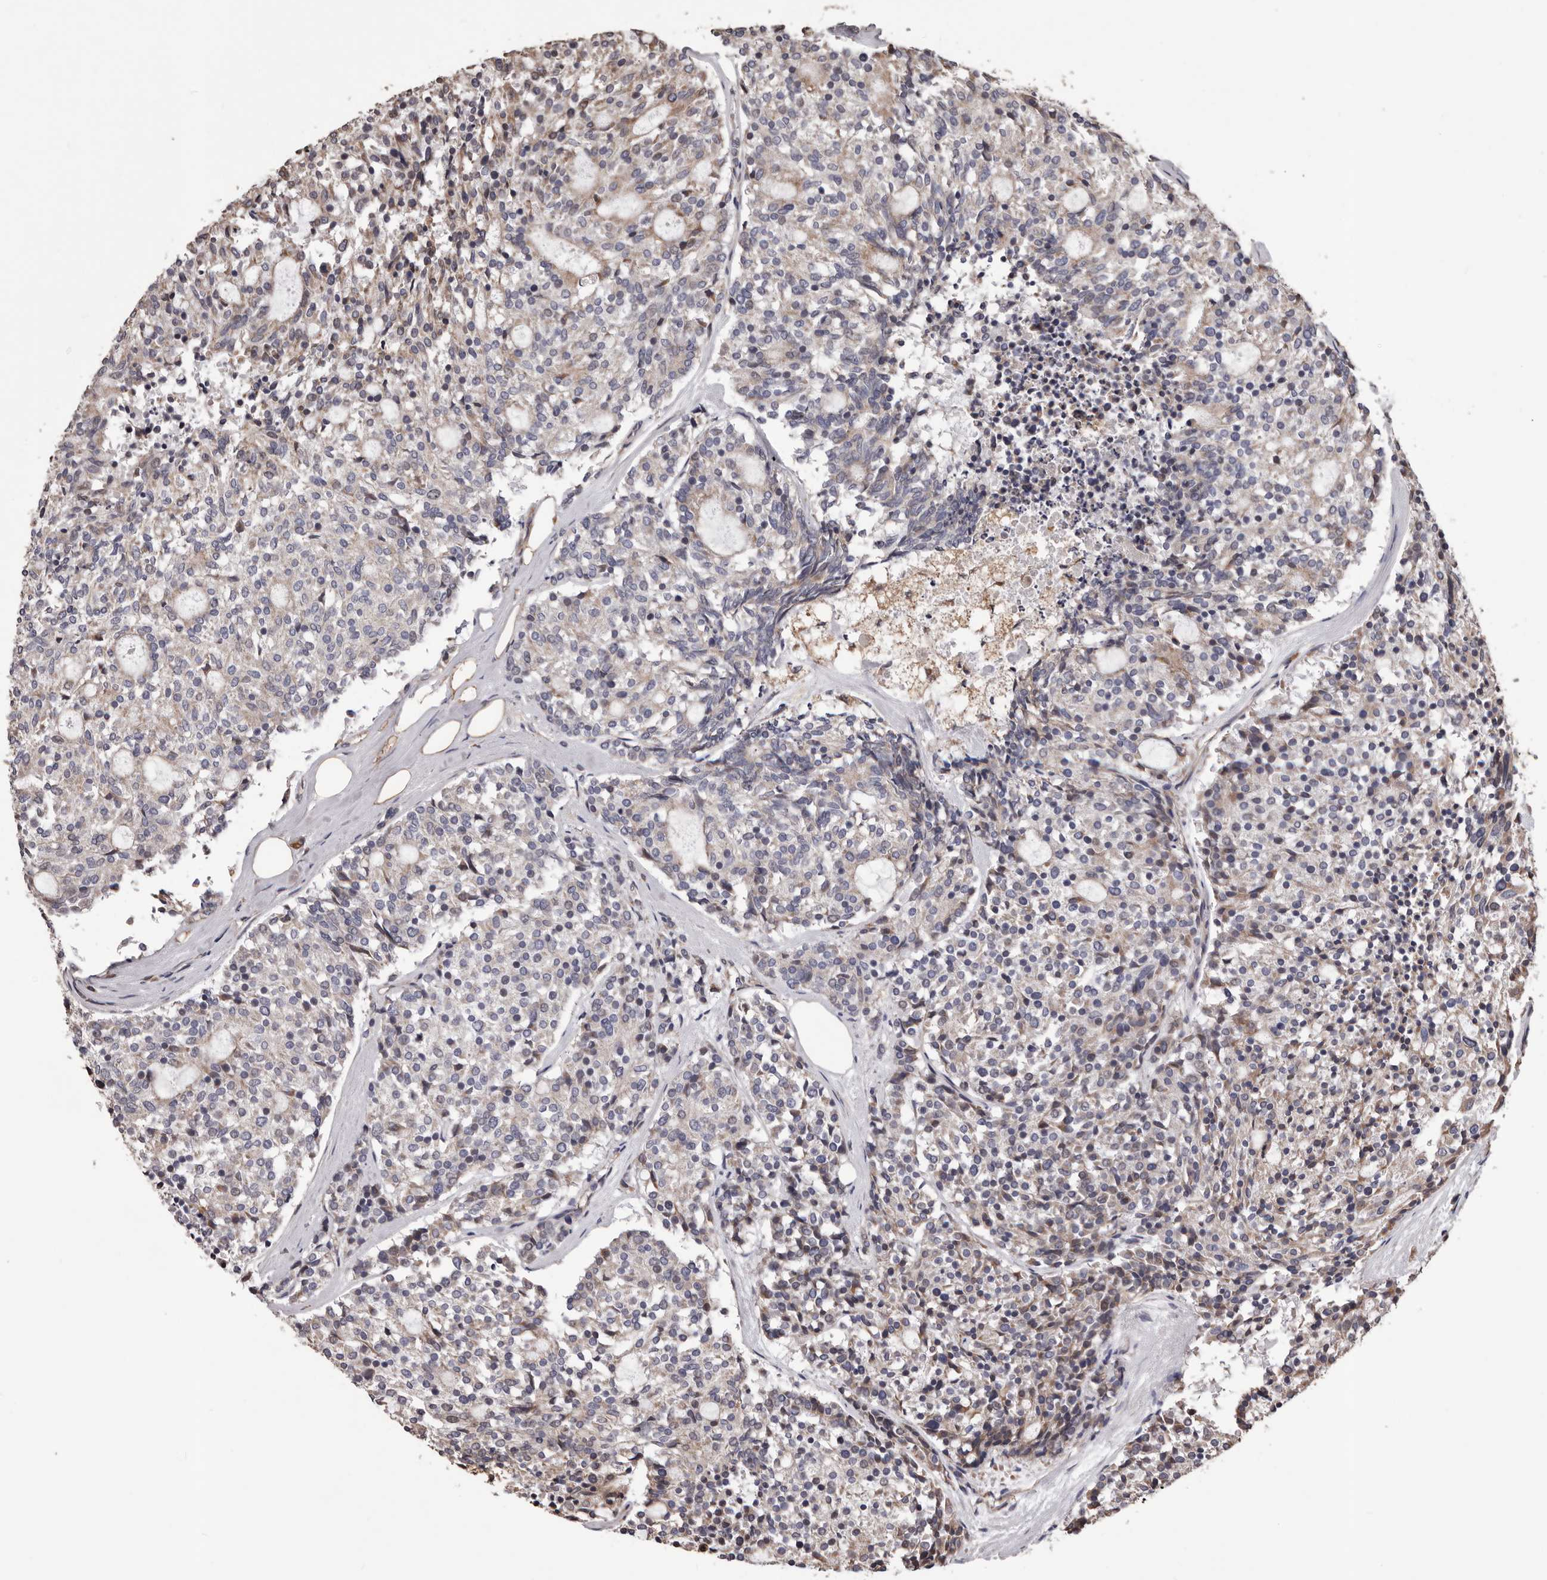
{"staining": {"intensity": "weak", "quantity": "25%-75%", "location": "cytoplasmic/membranous"}, "tissue": "carcinoid", "cell_type": "Tumor cells", "image_type": "cancer", "snomed": [{"axis": "morphology", "description": "Carcinoid, malignant, NOS"}, {"axis": "topography", "description": "Pancreas"}], "caption": "Malignant carcinoid tissue reveals weak cytoplasmic/membranous expression in approximately 25%-75% of tumor cells", "gene": "CEP104", "patient": {"sex": "female", "age": 54}}